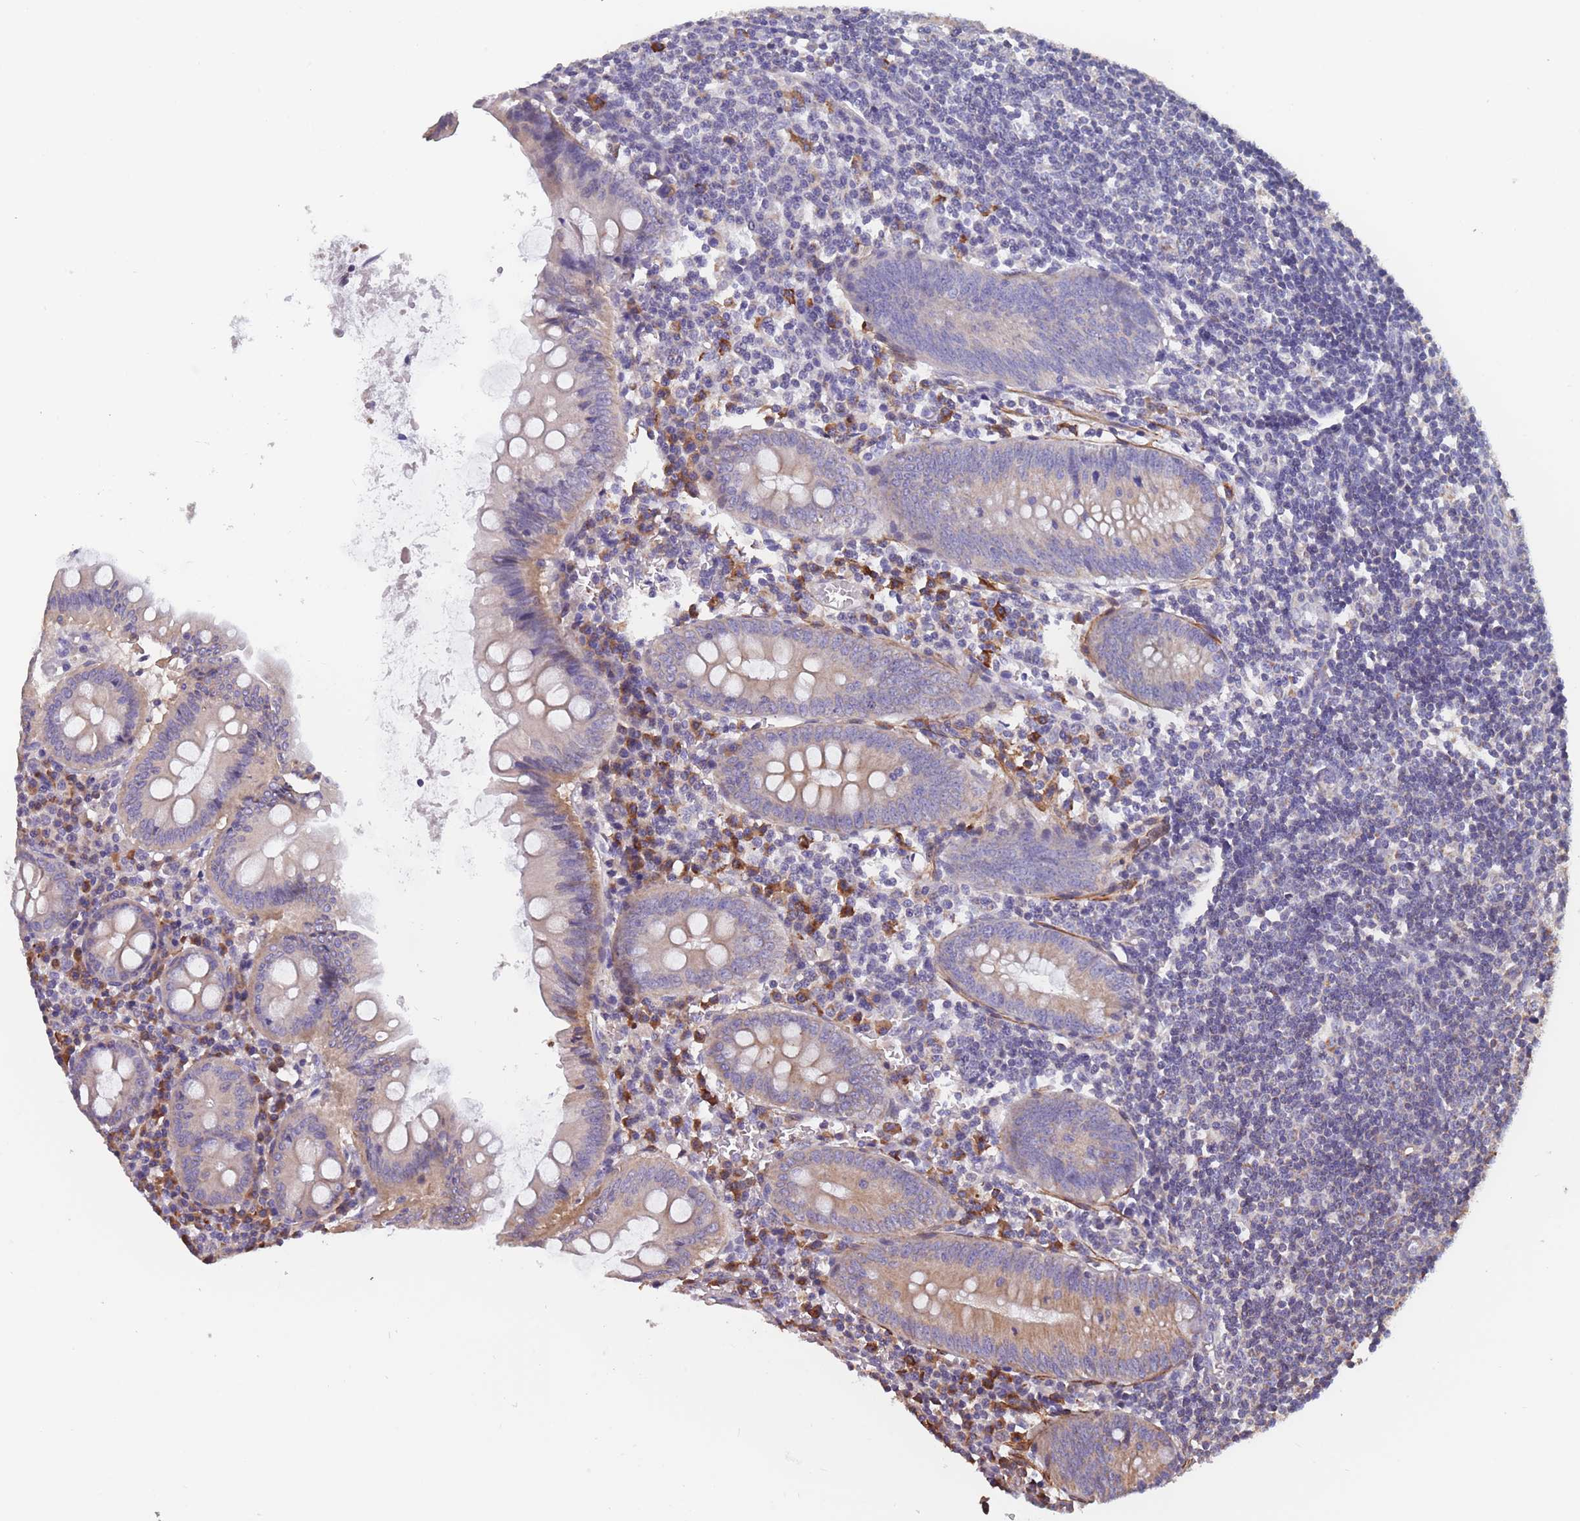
{"staining": {"intensity": "moderate", "quantity": "<25%", "location": "cytoplasmic/membranous"}, "tissue": "appendix", "cell_type": "Glandular cells", "image_type": "normal", "snomed": [{"axis": "morphology", "description": "Normal tissue, NOS"}, {"axis": "topography", "description": "Appendix"}], "caption": "Protein staining displays moderate cytoplasmic/membranous staining in approximately <25% of glandular cells in normal appendix. Using DAB (3,3'-diaminobenzidine) (brown) and hematoxylin (blue) stains, captured at high magnification using brightfield microscopy.", "gene": "TOMM40L", "patient": {"sex": "female", "age": 54}}